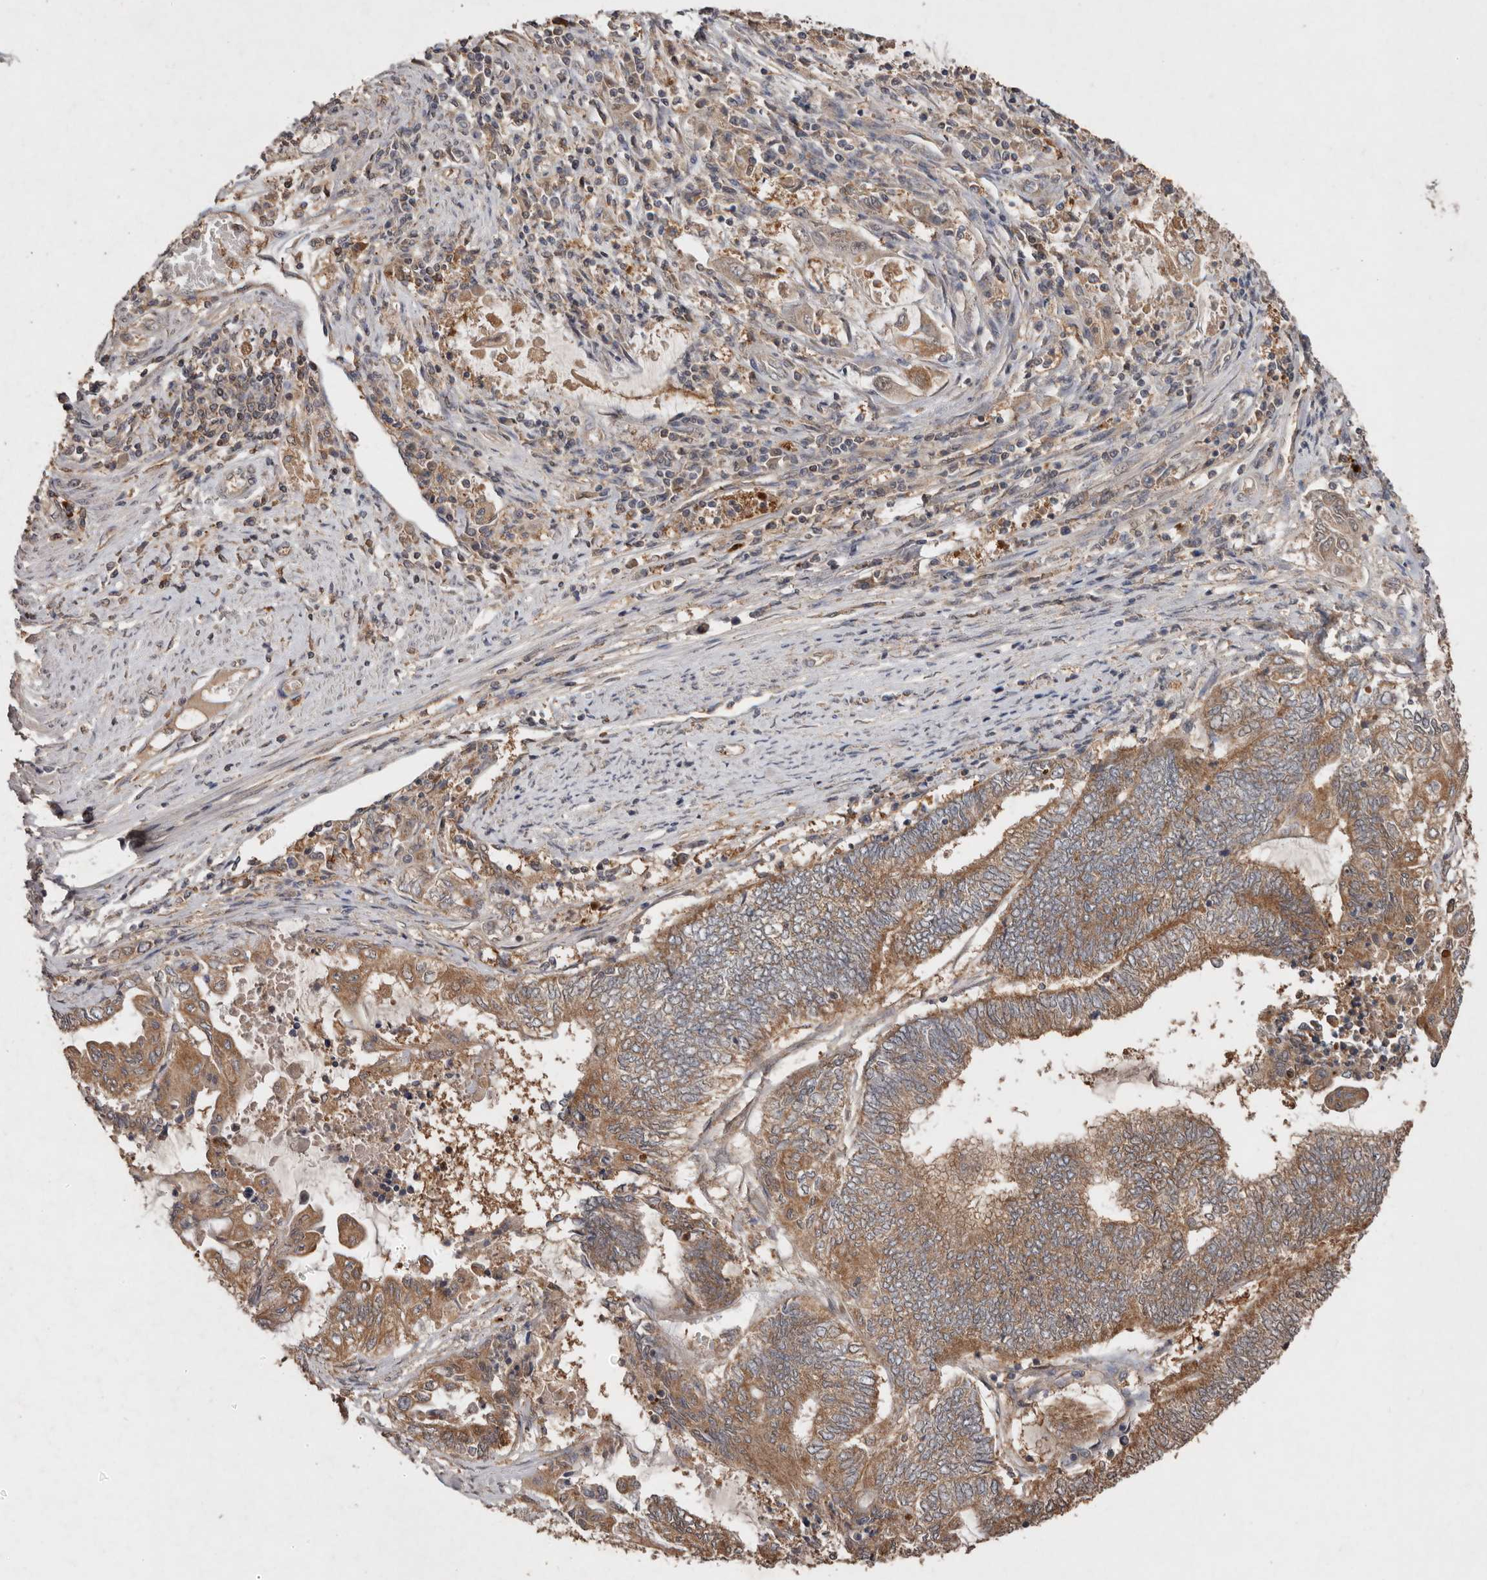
{"staining": {"intensity": "moderate", "quantity": ">75%", "location": "cytoplasmic/membranous"}, "tissue": "endometrial cancer", "cell_type": "Tumor cells", "image_type": "cancer", "snomed": [{"axis": "morphology", "description": "Adenocarcinoma, NOS"}, {"axis": "topography", "description": "Uterus"}, {"axis": "topography", "description": "Endometrium"}], "caption": "Immunohistochemical staining of human endometrial cancer reveals medium levels of moderate cytoplasmic/membranous protein expression in approximately >75% of tumor cells.", "gene": "EDEM1", "patient": {"sex": "female", "age": 70}}